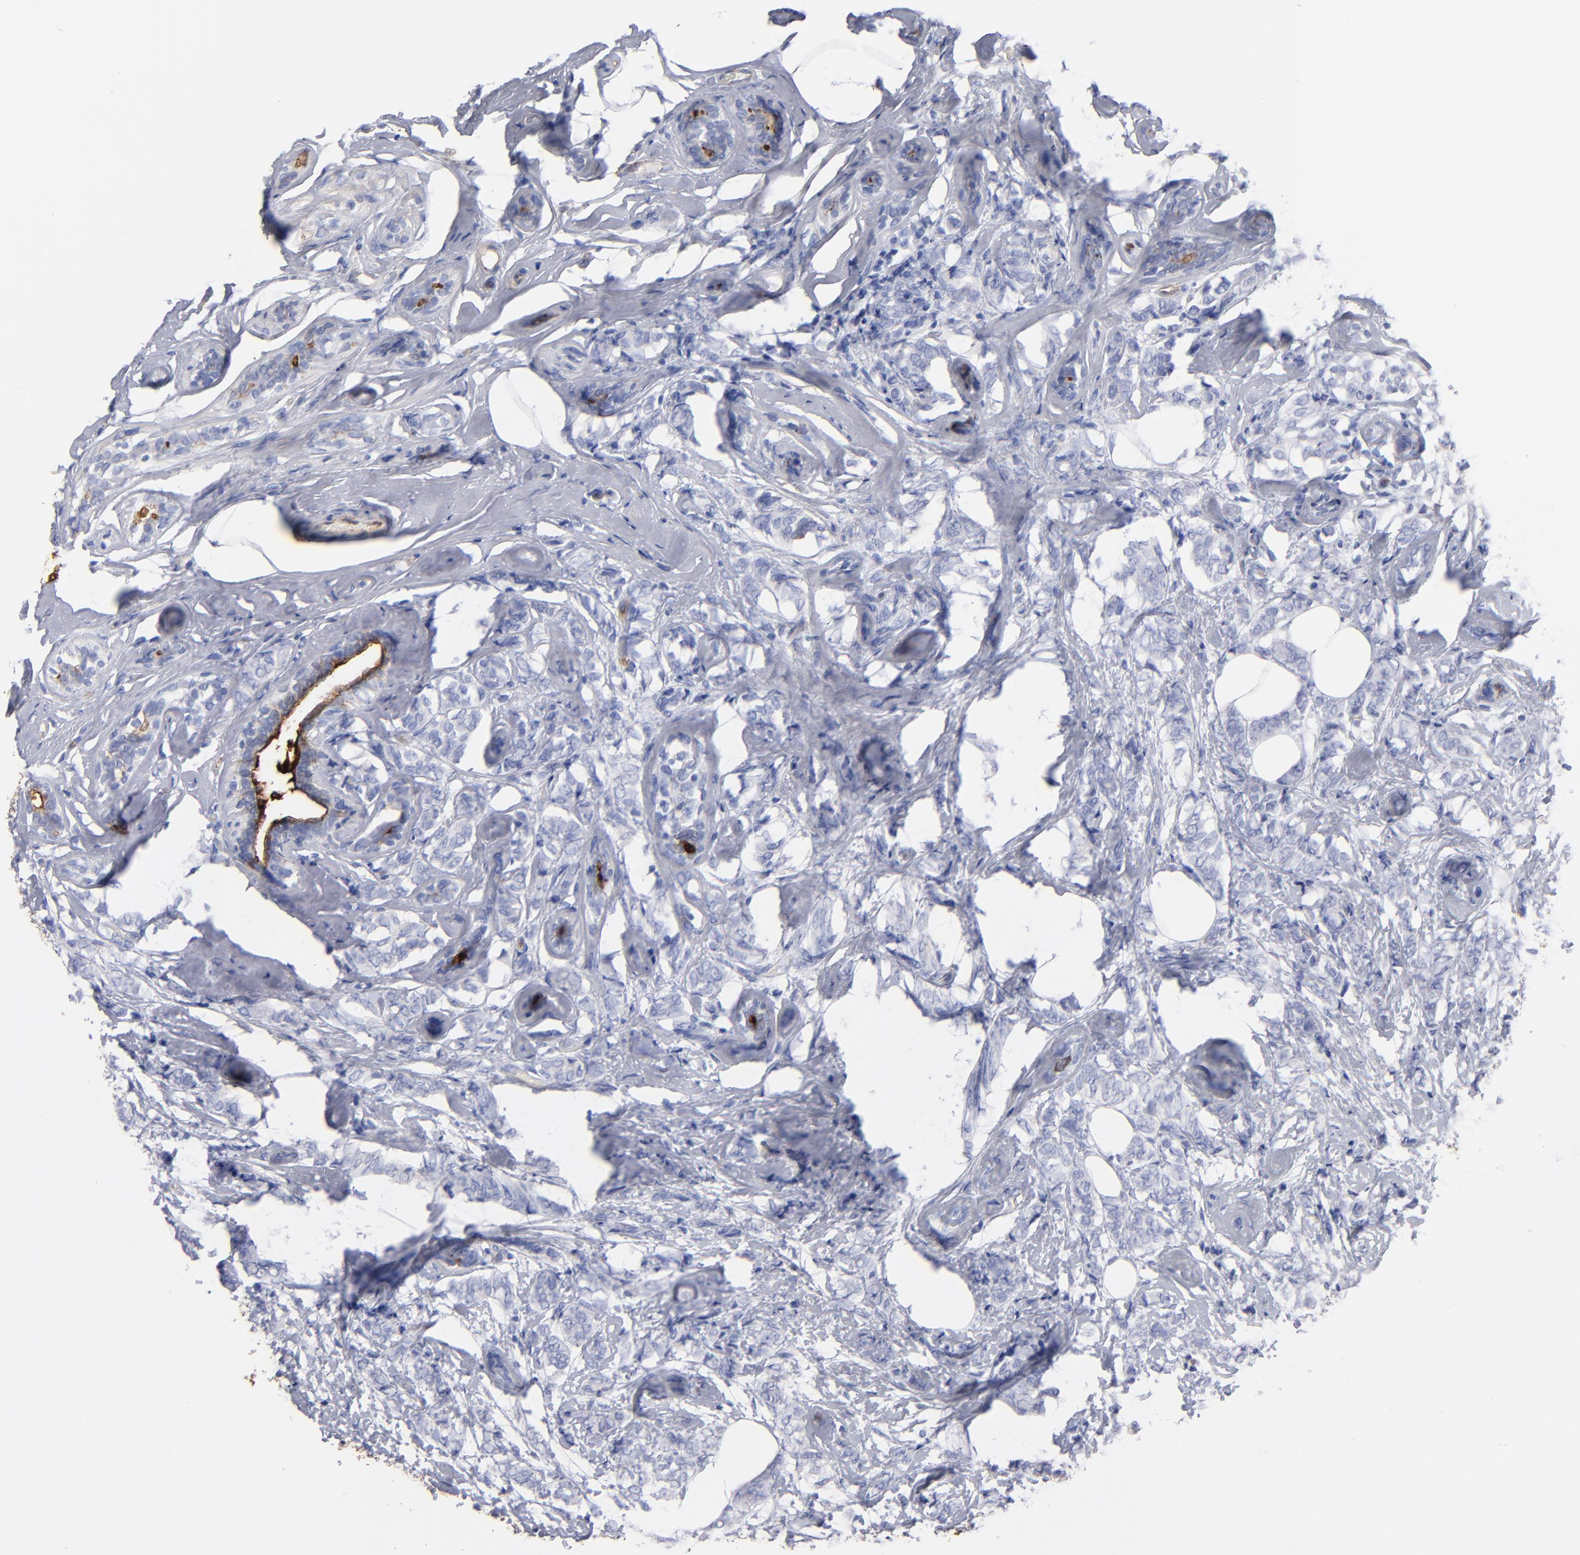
{"staining": {"intensity": "negative", "quantity": "none", "location": "none"}, "tissue": "breast cancer", "cell_type": "Tumor cells", "image_type": "cancer", "snomed": [{"axis": "morphology", "description": "Lobular carcinoma"}, {"axis": "topography", "description": "Breast"}], "caption": "High power microscopy micrograph of an immunohistochemistry micrograph of lobular carcinoma (breast), revealing no significant positivity in tumor cells. The staining was performed using DAB (3,3'-diaminobenzidine) to visualize the protein expression in brown, while the nuclei were stained in blue with hematoxylin (Magnification: 20x).", "gene": "TM4SF1", "patient": {"sex": "female", "age": 60}}